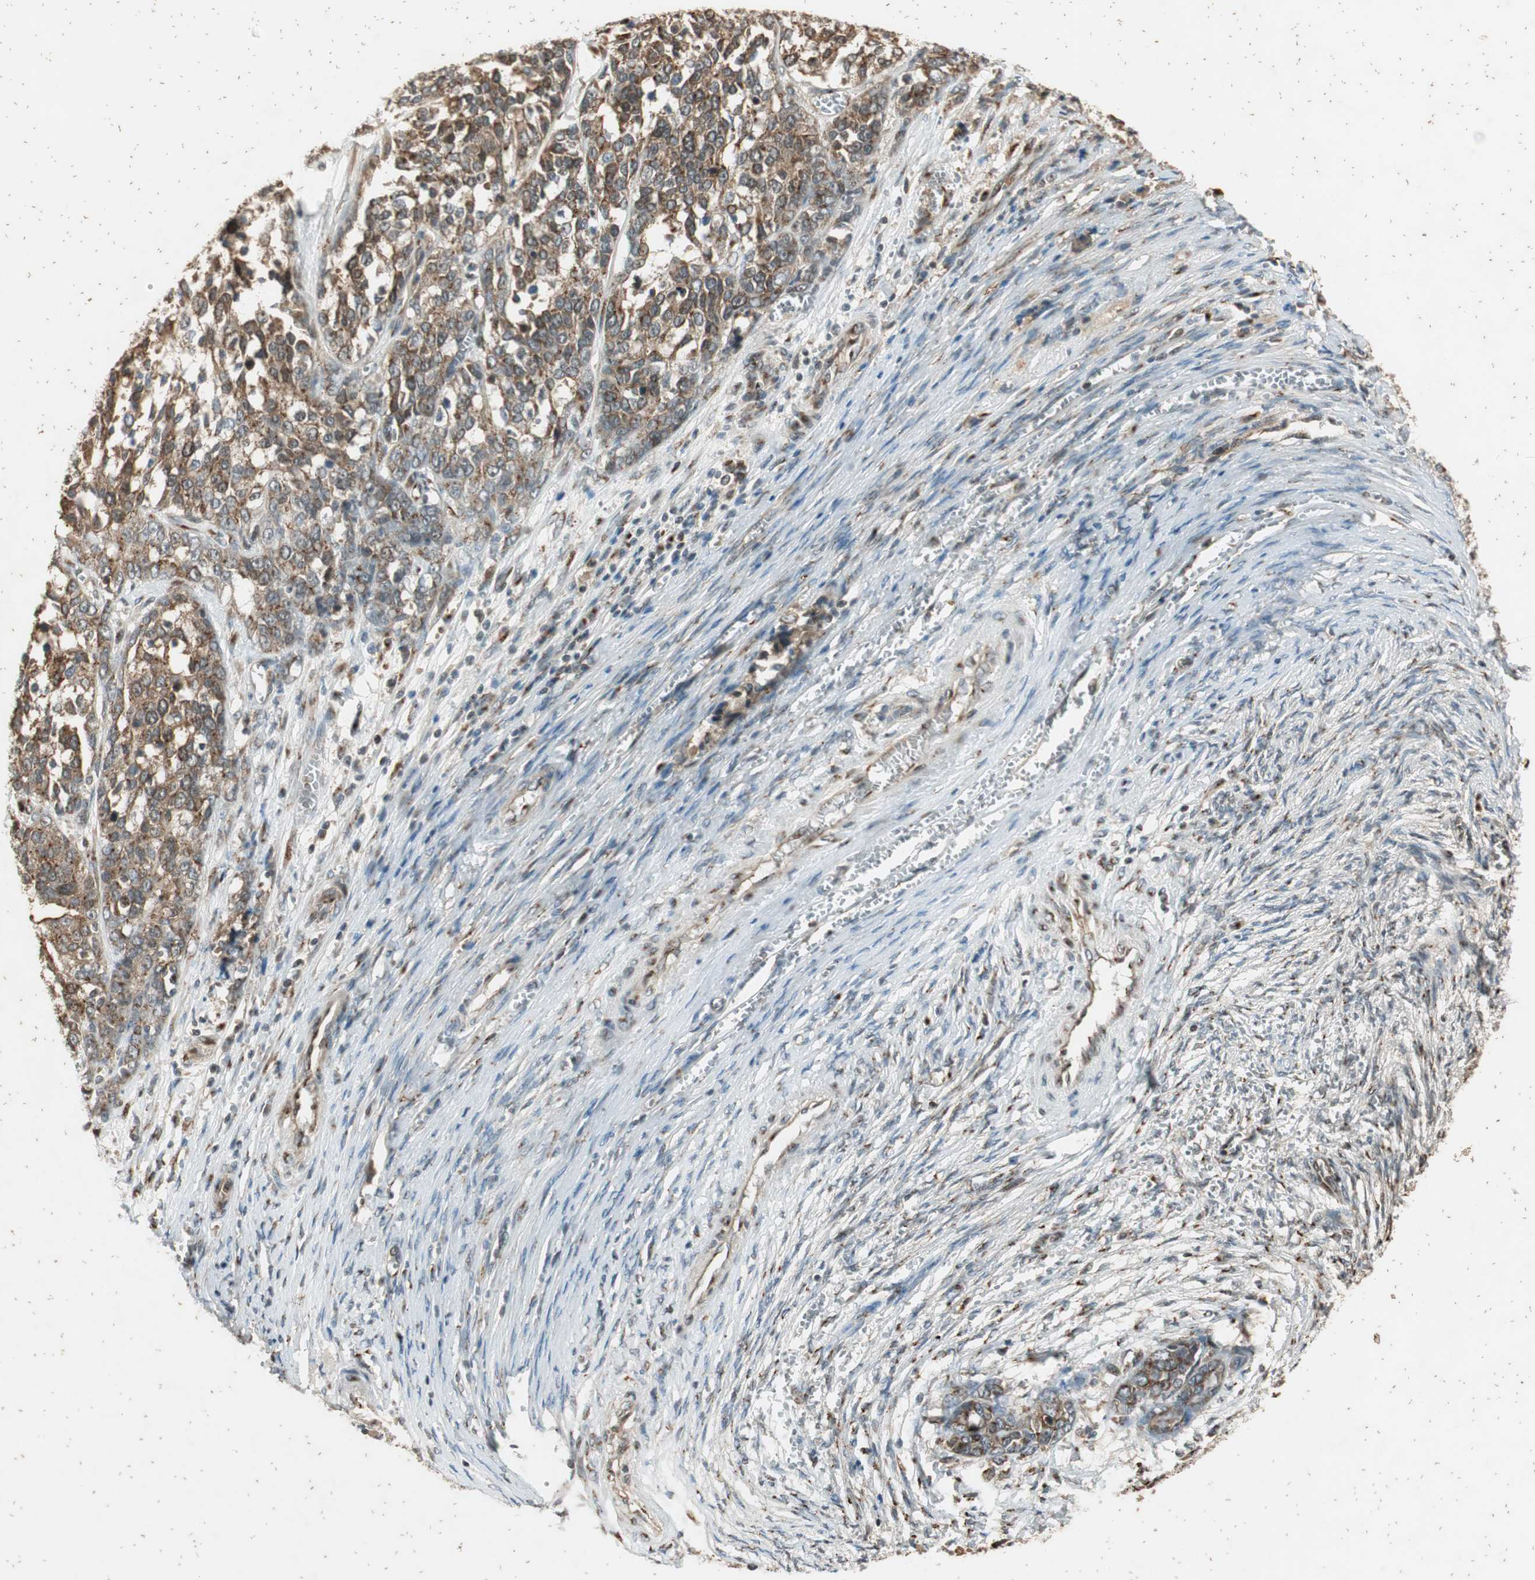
{"staining": {"intensity": "weak", "quantity": ">75%", "location": "cytoplasmic/membranous"}, "tissue": "ovarian cancer", "cell_type": "Tumor cells", "image_type": "cancer", "snomed": [{"axis": "morphology", "description": "Cystadenocarcinoma, serous, NOS"}, {"axis": "topography", "description": "Ovary"}], "caption": "Ovarian serous cystadenocarcinoma stained with immunohistochemistry (IHC) shows weak cytoplasmic/membranous staining in approximately >75% of tumor cells.", "gene": "NEO1", "patient": {"sex": "female", "age": 44}}